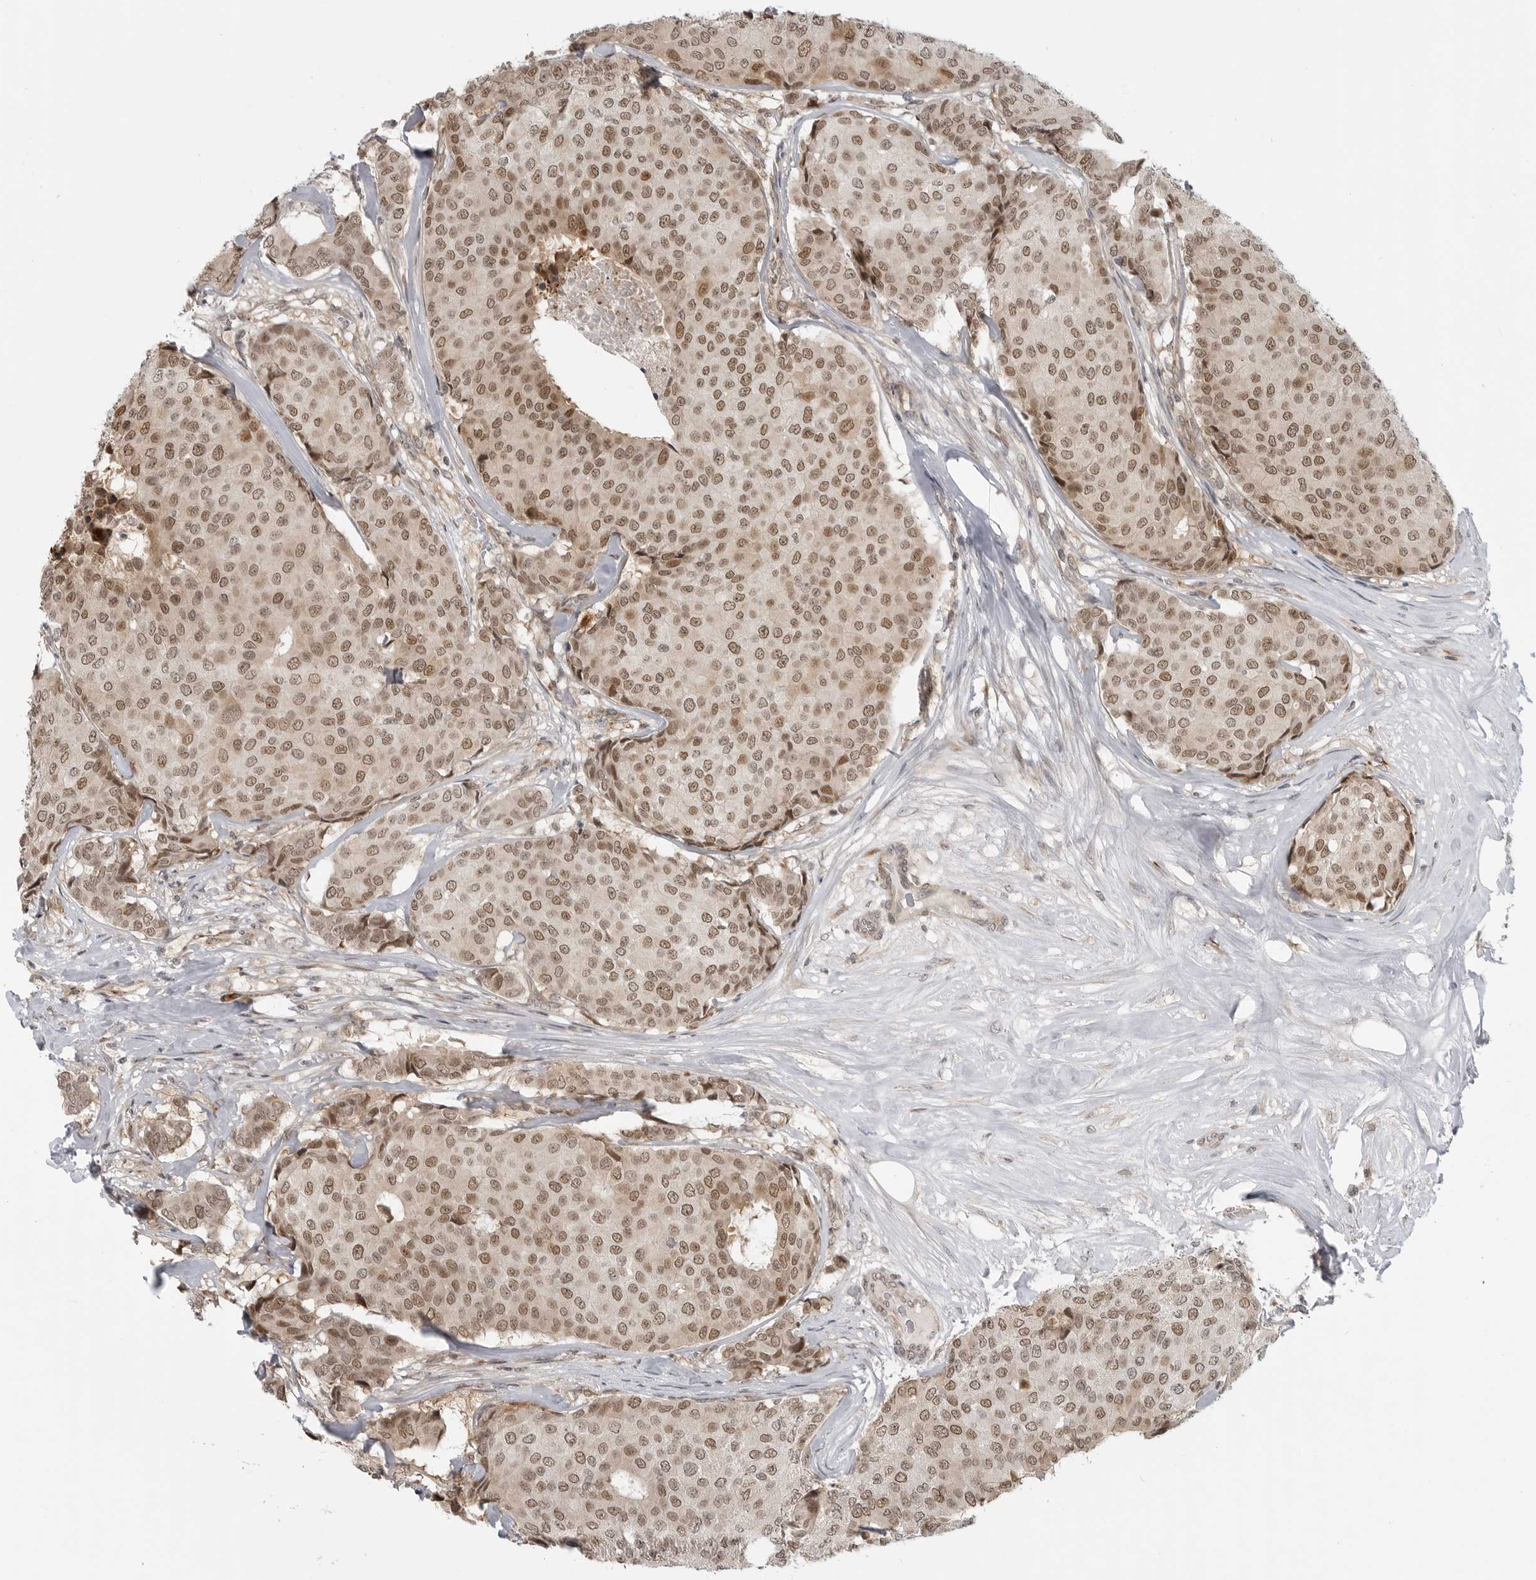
{"staining": {"intensity": "moderate", "quantity": ">75%", "location": "nuclear"}, "tissue": "breast cancer", "cell_type": "Tumor cells", "image_type": "cancer", "snomed": [{"axis": "morphology", "description": "Duct carcinoma"}, {"axis": "topography", "description": "Breast"}], "caption": "Breast cancer (invasive ductal carcinoma) stained with IHC exhibits moderate nuclear staining in approximately >75% of tumor cells.", "gene": "CEP295NL", "patient": {"sex": "female", "age": 75}}